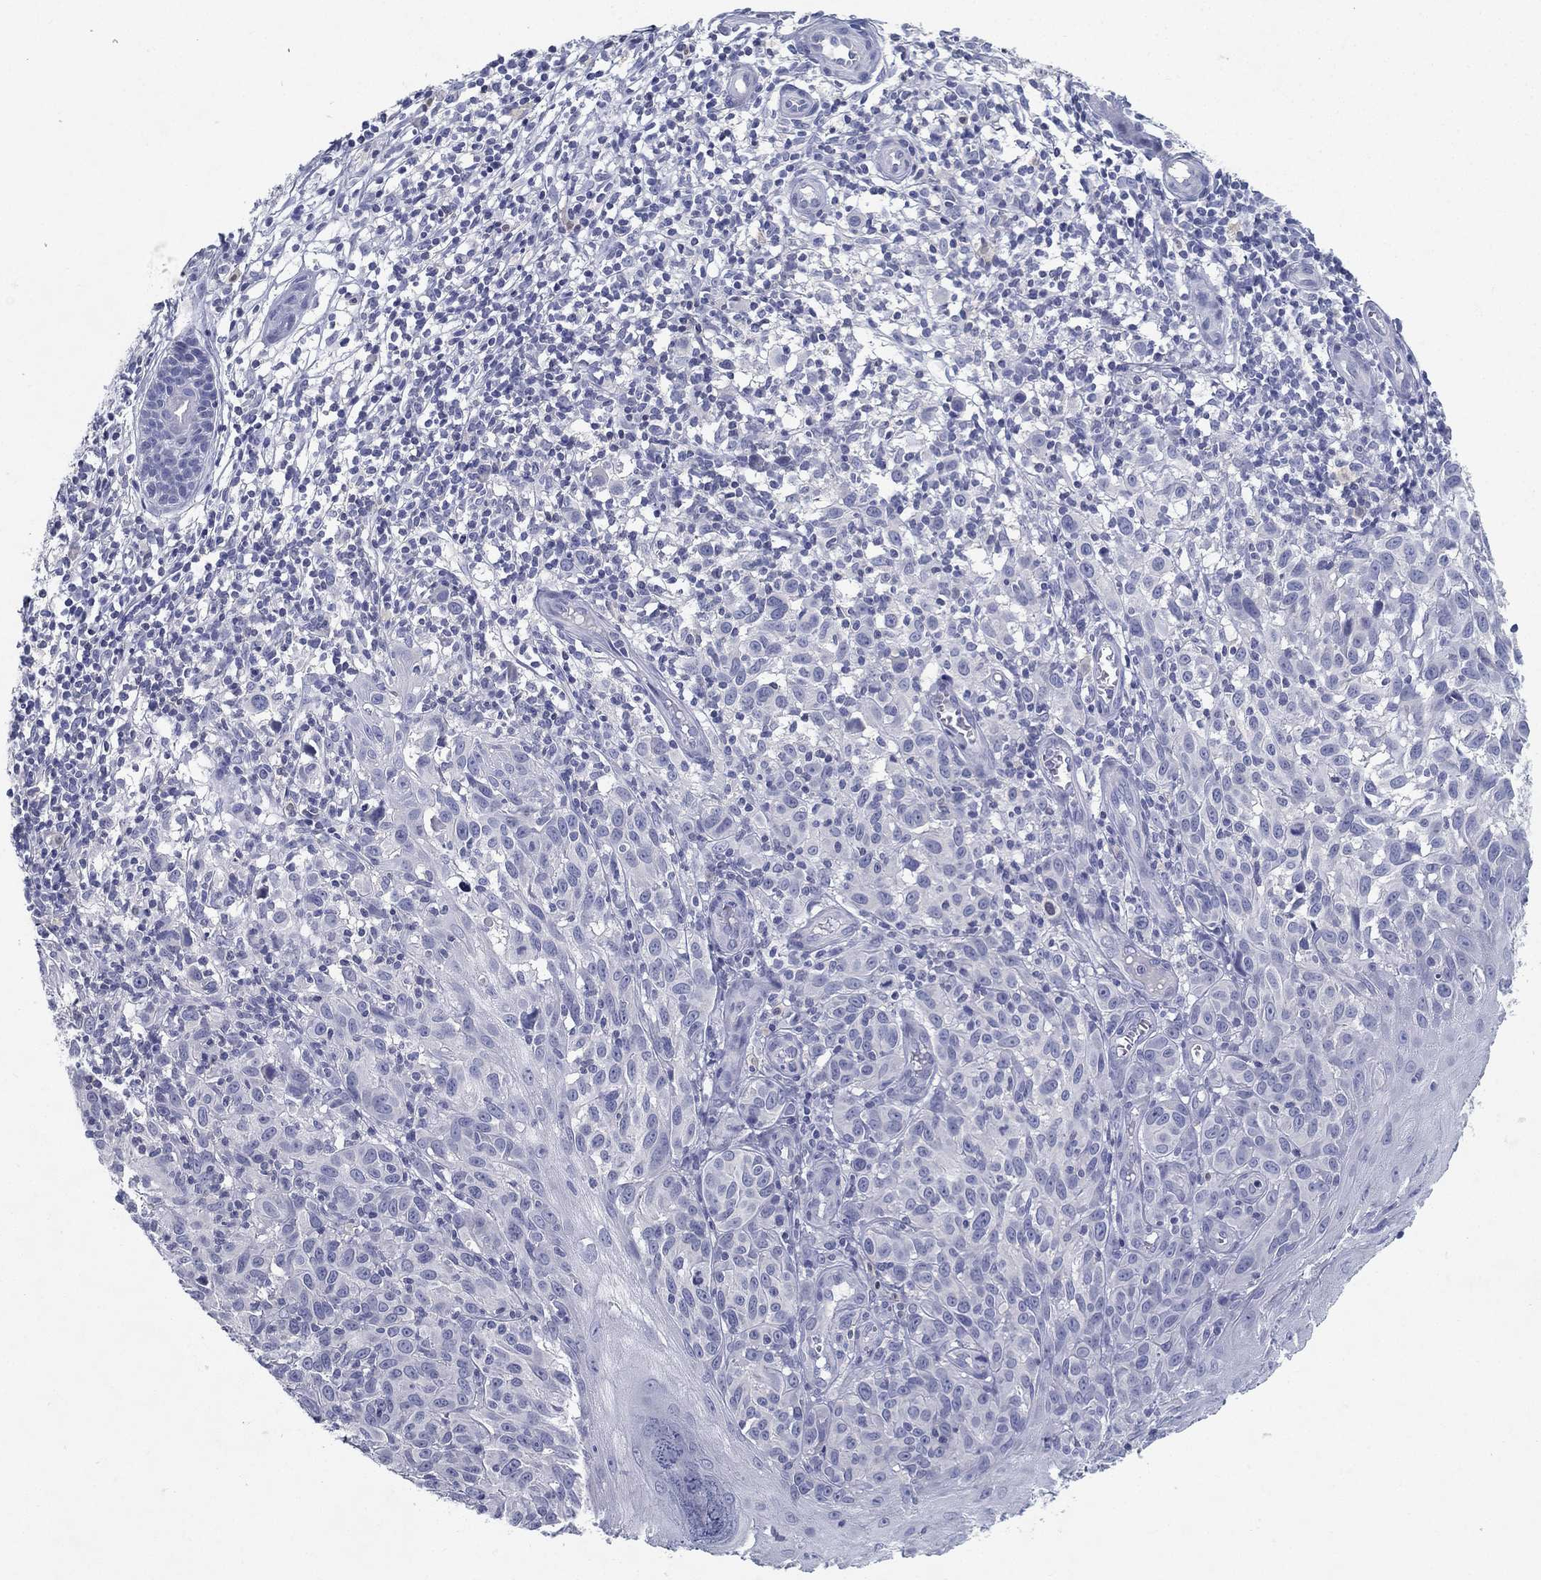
{"staining": {"intensity": "negative", "quantity": "none", "location": "none"}, "tissue": "melanoma", "cell_type": "Tumor cells", "image_type": "cancer", "snomed": [{"axis": "morphology", "description": "Malignant melanoma, NOS"}, {"axis": "topography", "description": "Skin"}], "caption": "High power microscopy histopathology image of an IHC image of malignant melanoma, revealing no significant staining in tumor cells.", "gene": "RGS13", "patient": {"sex": "female", "age": 53}}